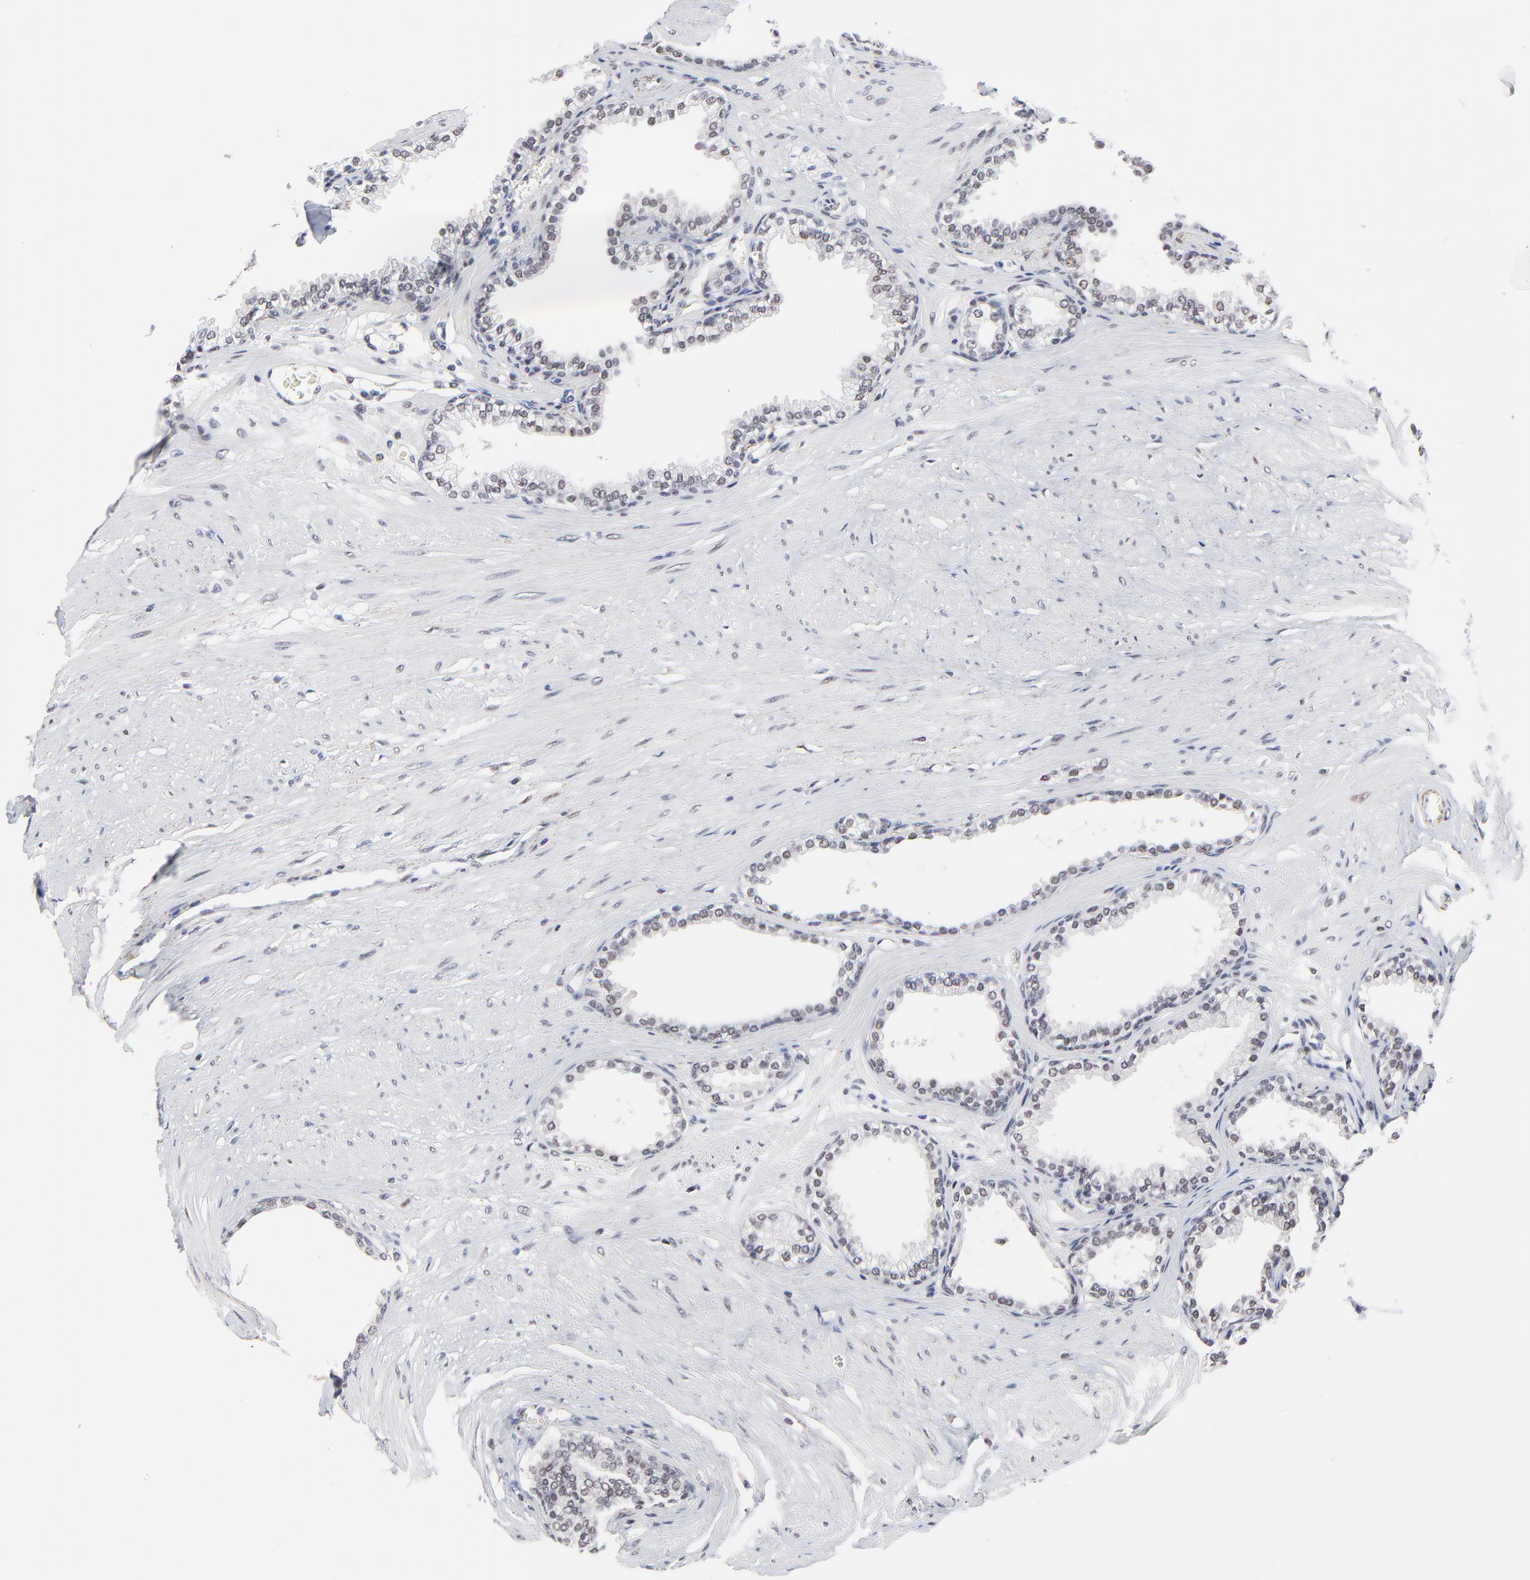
{"staining": {"intensity": "weak", "quantity": "<25%", "location": "nuclear"}, "tissue": "prostate", "cell_type": "Glandular cells", "image_type": "normal", "snomed": [{"axis": "morphology", "description": "Normal tissue, NOS"}, {"axis": "topography", "description": "Prostate"}], "caption": "Benign prostate was stained to show a protein in brown. There is no significant positivity in glandular cells. (DAB immunohistochemistry visualized using brightfield microscopy, high magnification).", "gene": "OGFOD1", "patient": {"sex": "male", "age": 64}}